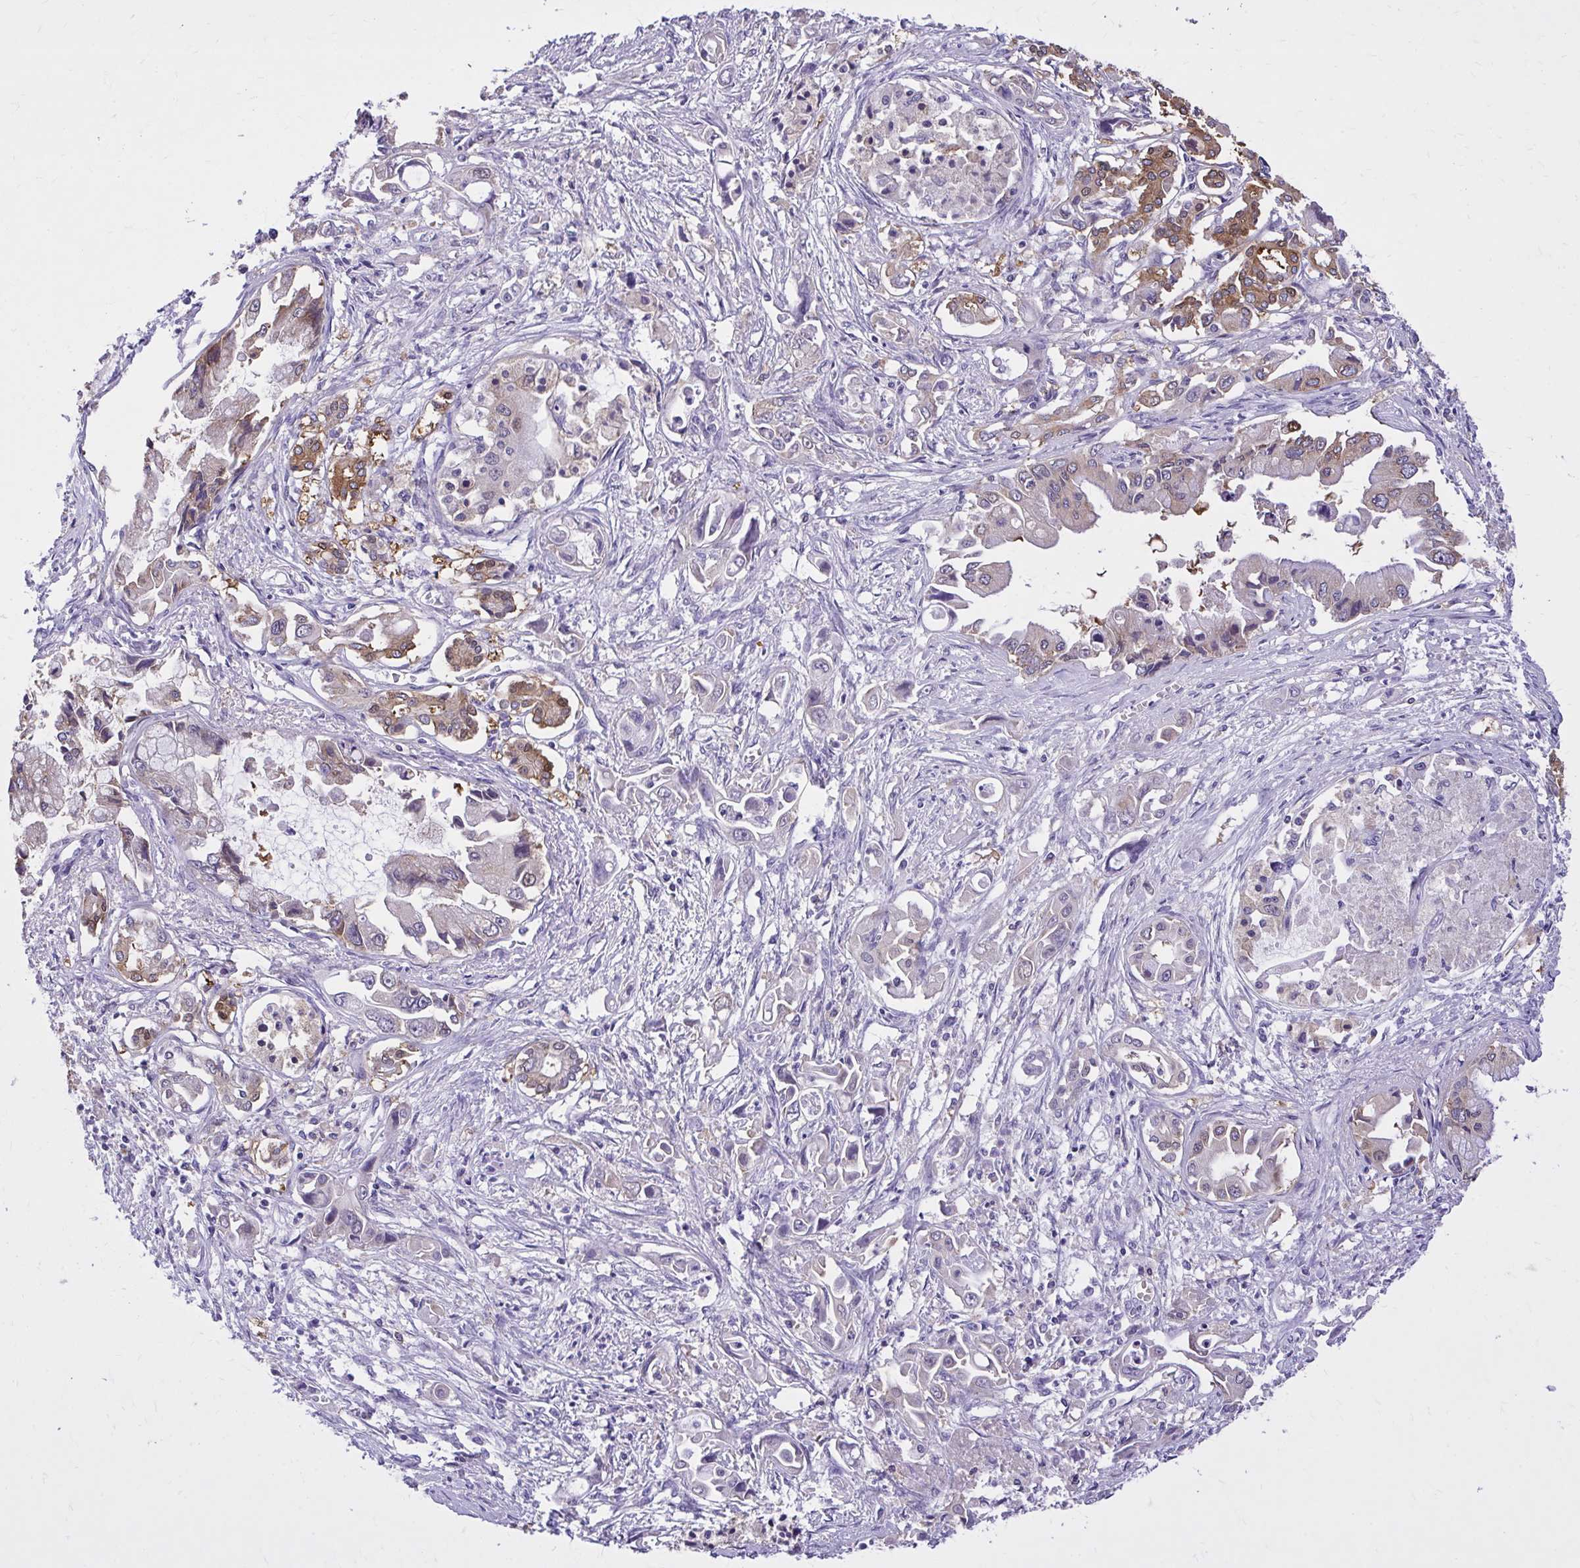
{"staining": {"intensity": "moderate", "quantity": "<25%", "location": "cytoplasmic/membranous"}, "tissue": "pancreatic cancer", "cell_type": "Tumor cells", "image_type": "cancer", "snomed": [{"axis": "morphology", "description": "Adenocarcinoma, NOS"}, {"axis": "topography", "description": "Pancreas"}], "caption": "Tumor cells exhibit moderate cytoplasmic/membranous expression in about <25% of cells in pancreatic cancer (adenocarcinoma). Nuclei are stained in blue.", "gene": "EPB41L1", "patient": {"sex": "male", "age": 84}}